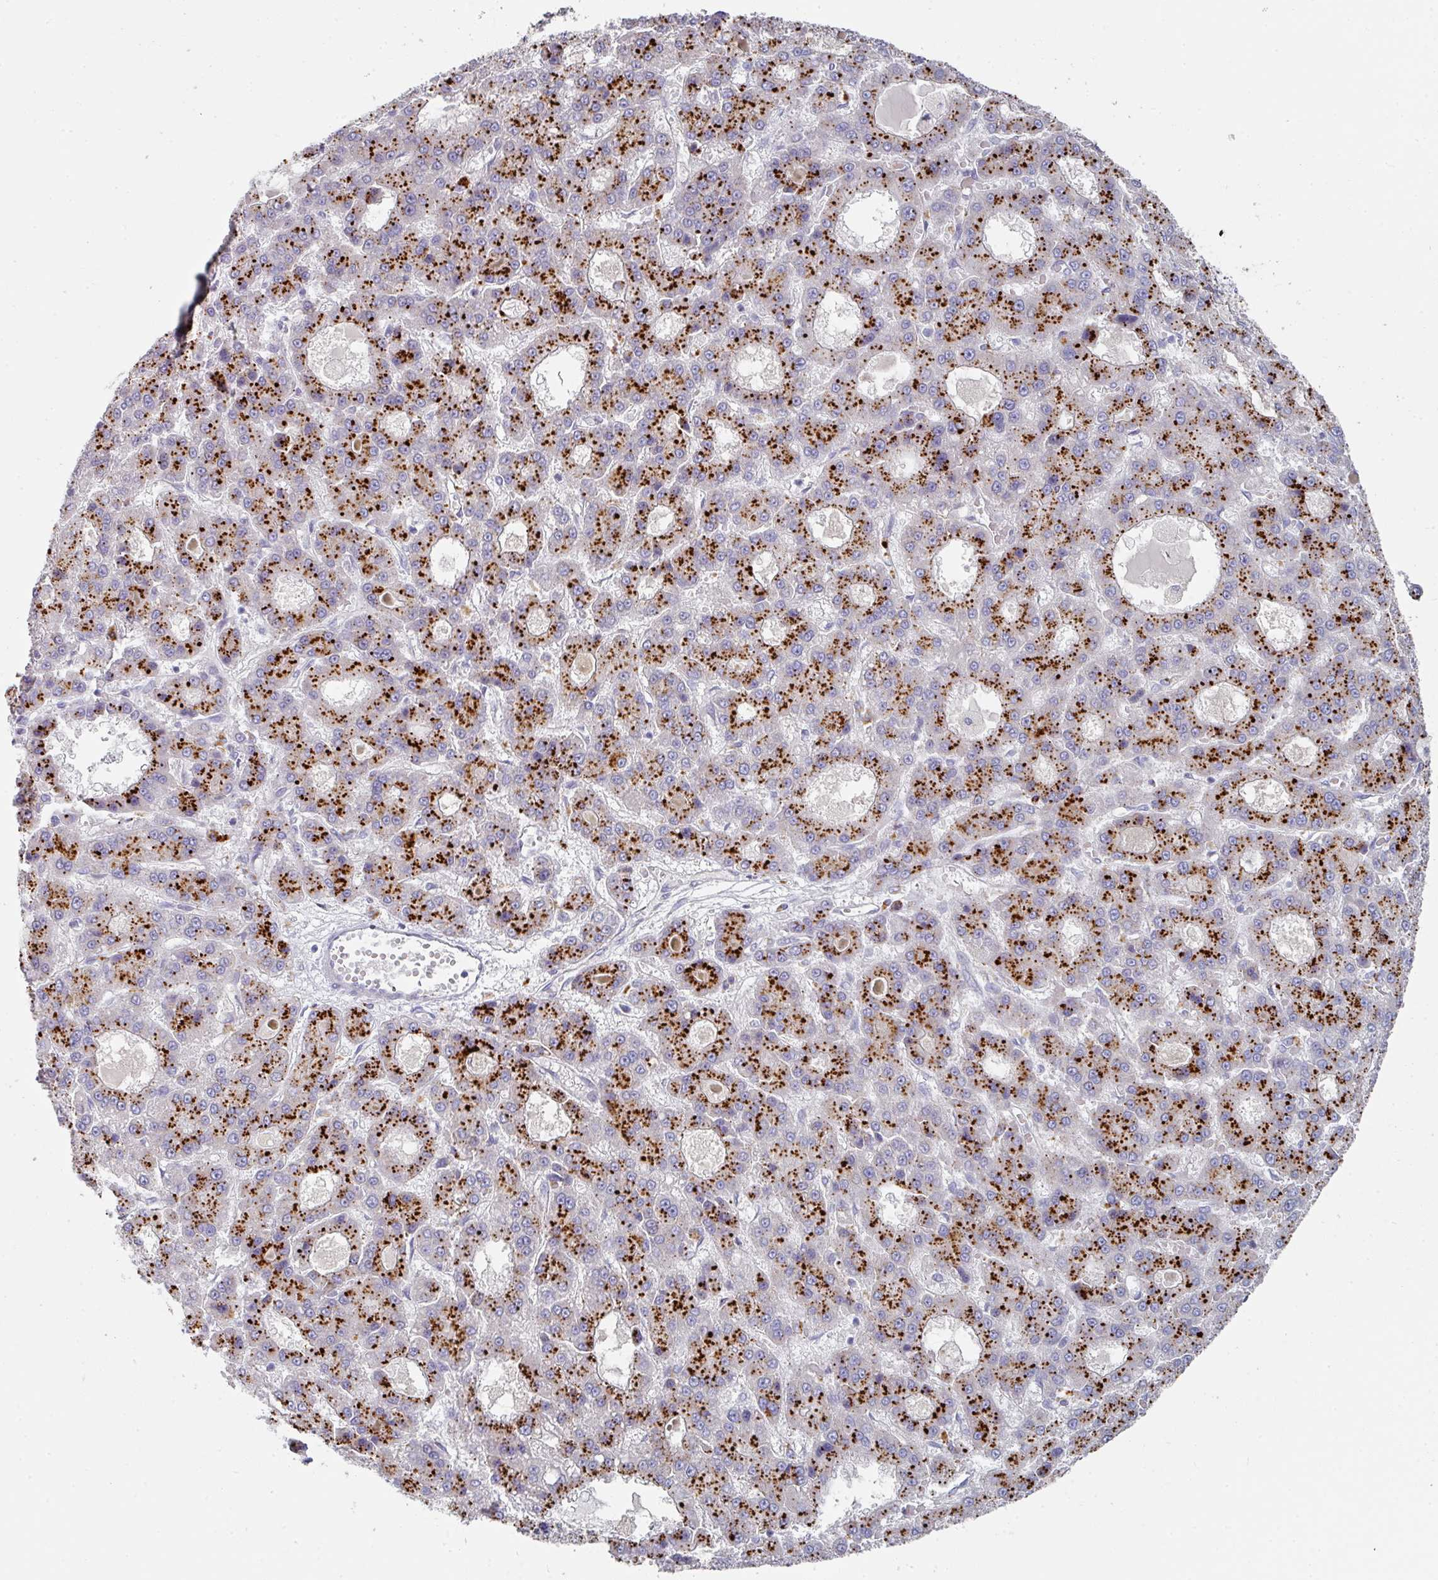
{"staining": {"intensity": "strong", "quantity": ">75%", "location": "cytoplasmic/membranous"}, "tissue": "liver cancer", "cell_type": "Tumor cells", "image_type": "cancer", "snomed": [{"axis": "morphology", "description": "Carcinoma, Hepatocellular, NOS"}, {"axis": "topography", "description": "Liver"}], "caption": "A high amount of strong cytoplasmic/membranous expression is present in approximately >75% of tumor cells in liver cancer tissue.", "gene": "NT5C1A", "patient": {"sex": "male", "age": 70}}